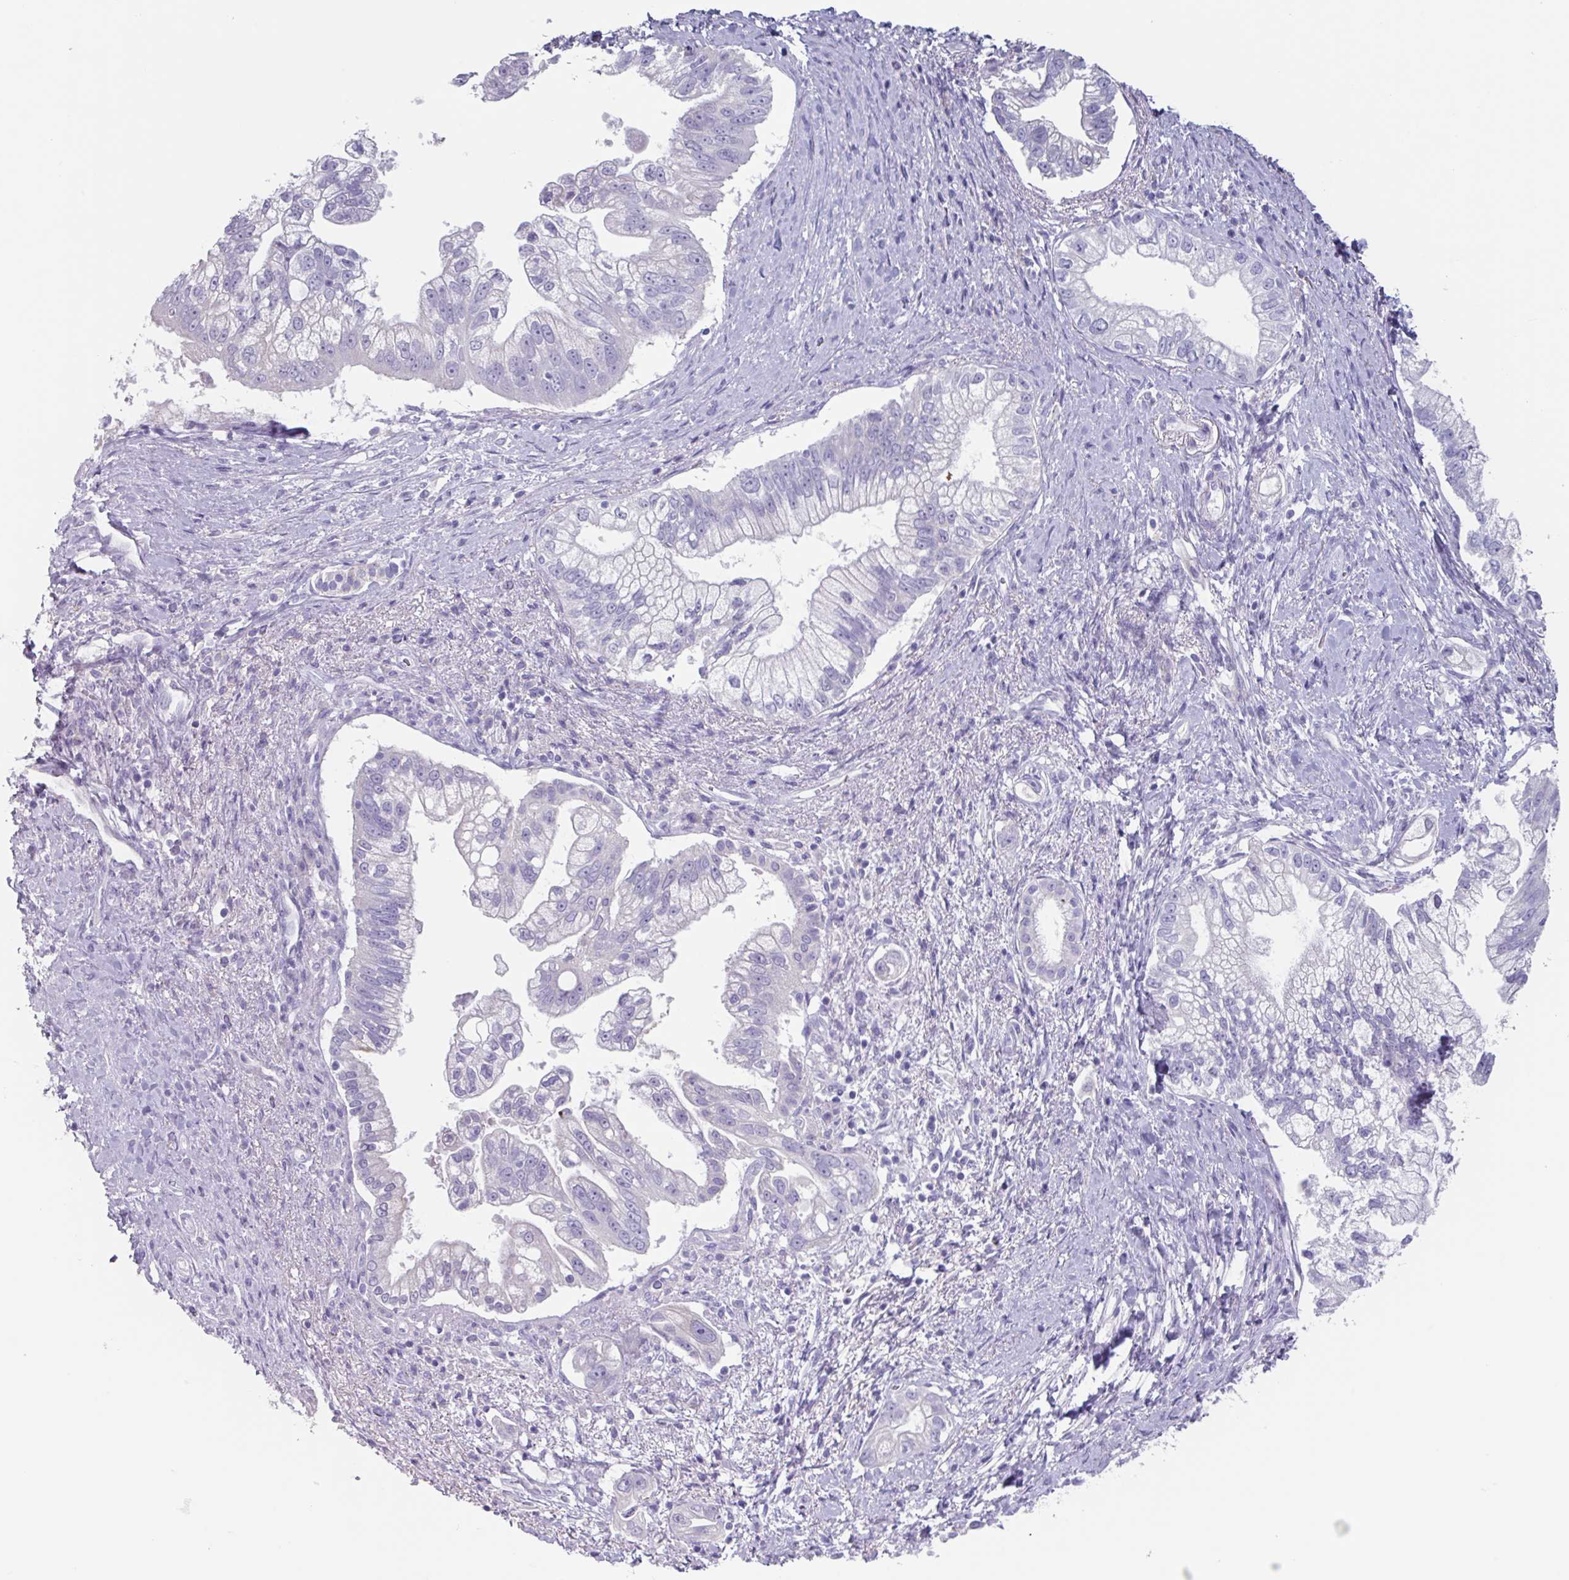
{"staining": {"intensity": "negative", "quantity": "none", "location": "none"}, "tissue": "pancreatic cancer", "cell_type": "Tumor cells", "image_type": "cancer", "snomed": [{"axis": "morphology", "description": "Adenocarcinoma, NOS"}, {"axis": "topography", "description": "Pancreas"}], "caption": "Tumor cells show no significant staining in pancreatic adenocarcinoma.", "gene": "OR2T10", "patient": {"sex": "male", "age": 70}}